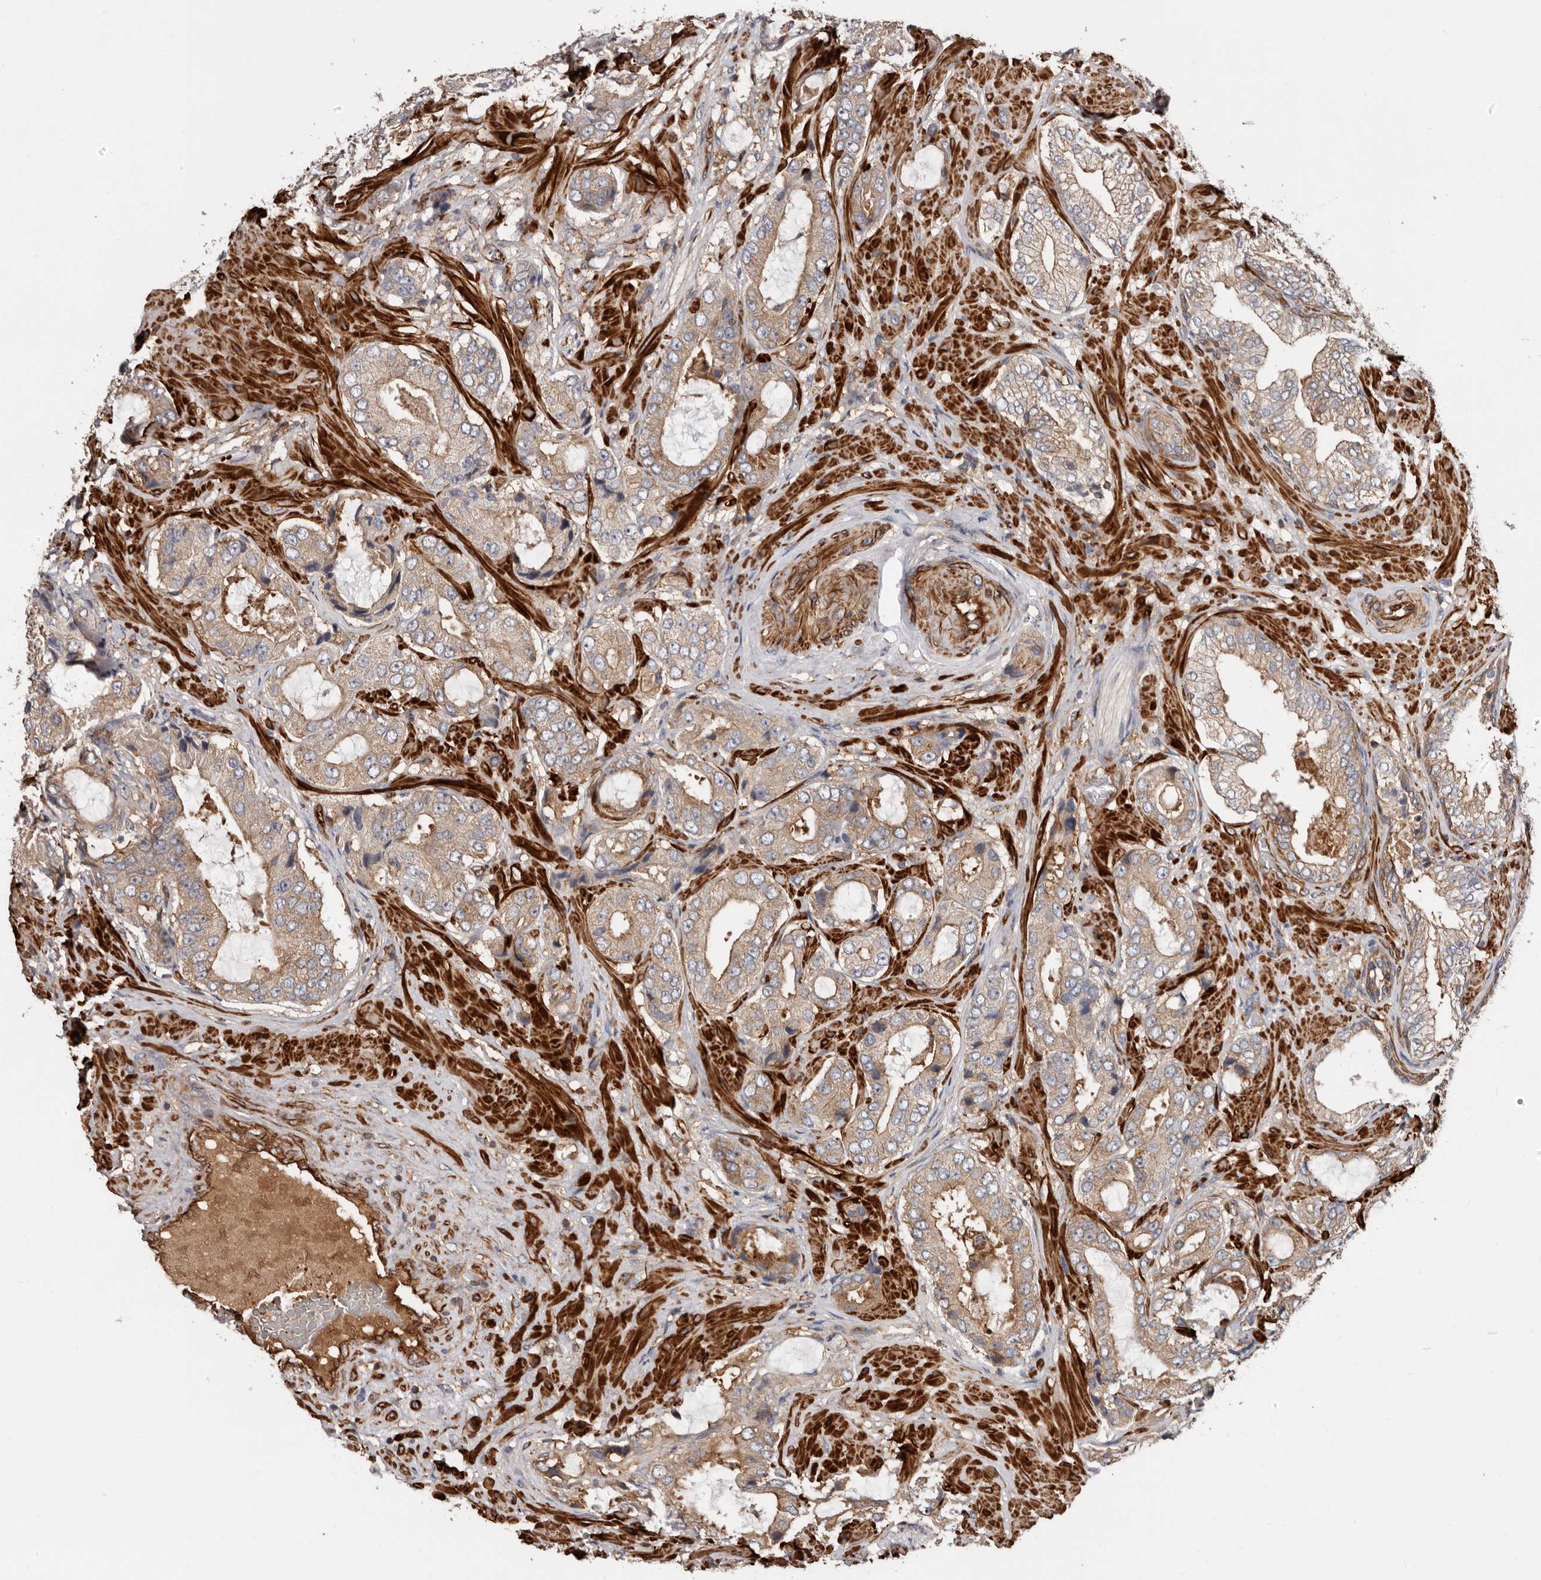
{"staining": {"intensity": "weak", "quantity": ">75%", "location": "cytoplasmic/membranous"}, "tissue": "prostate cancer", "cell_type": "Tumor cells", "image_type": "cancer", "snomed": [{"axis": "morphology", "description": "Adenocarcinoma, High grade"}, {"axis": "topography", "description": "Prostate"}], "caption": "This is a histology image of immunohistochemistry (IHC) staining of prostate cancer (high-grade adenocarcinoma), which shows weak staining in the cytoplasmic/membranous of tumor cells.", "gene": "TMC7", "patient": {"sex": "male", "age": 59}}